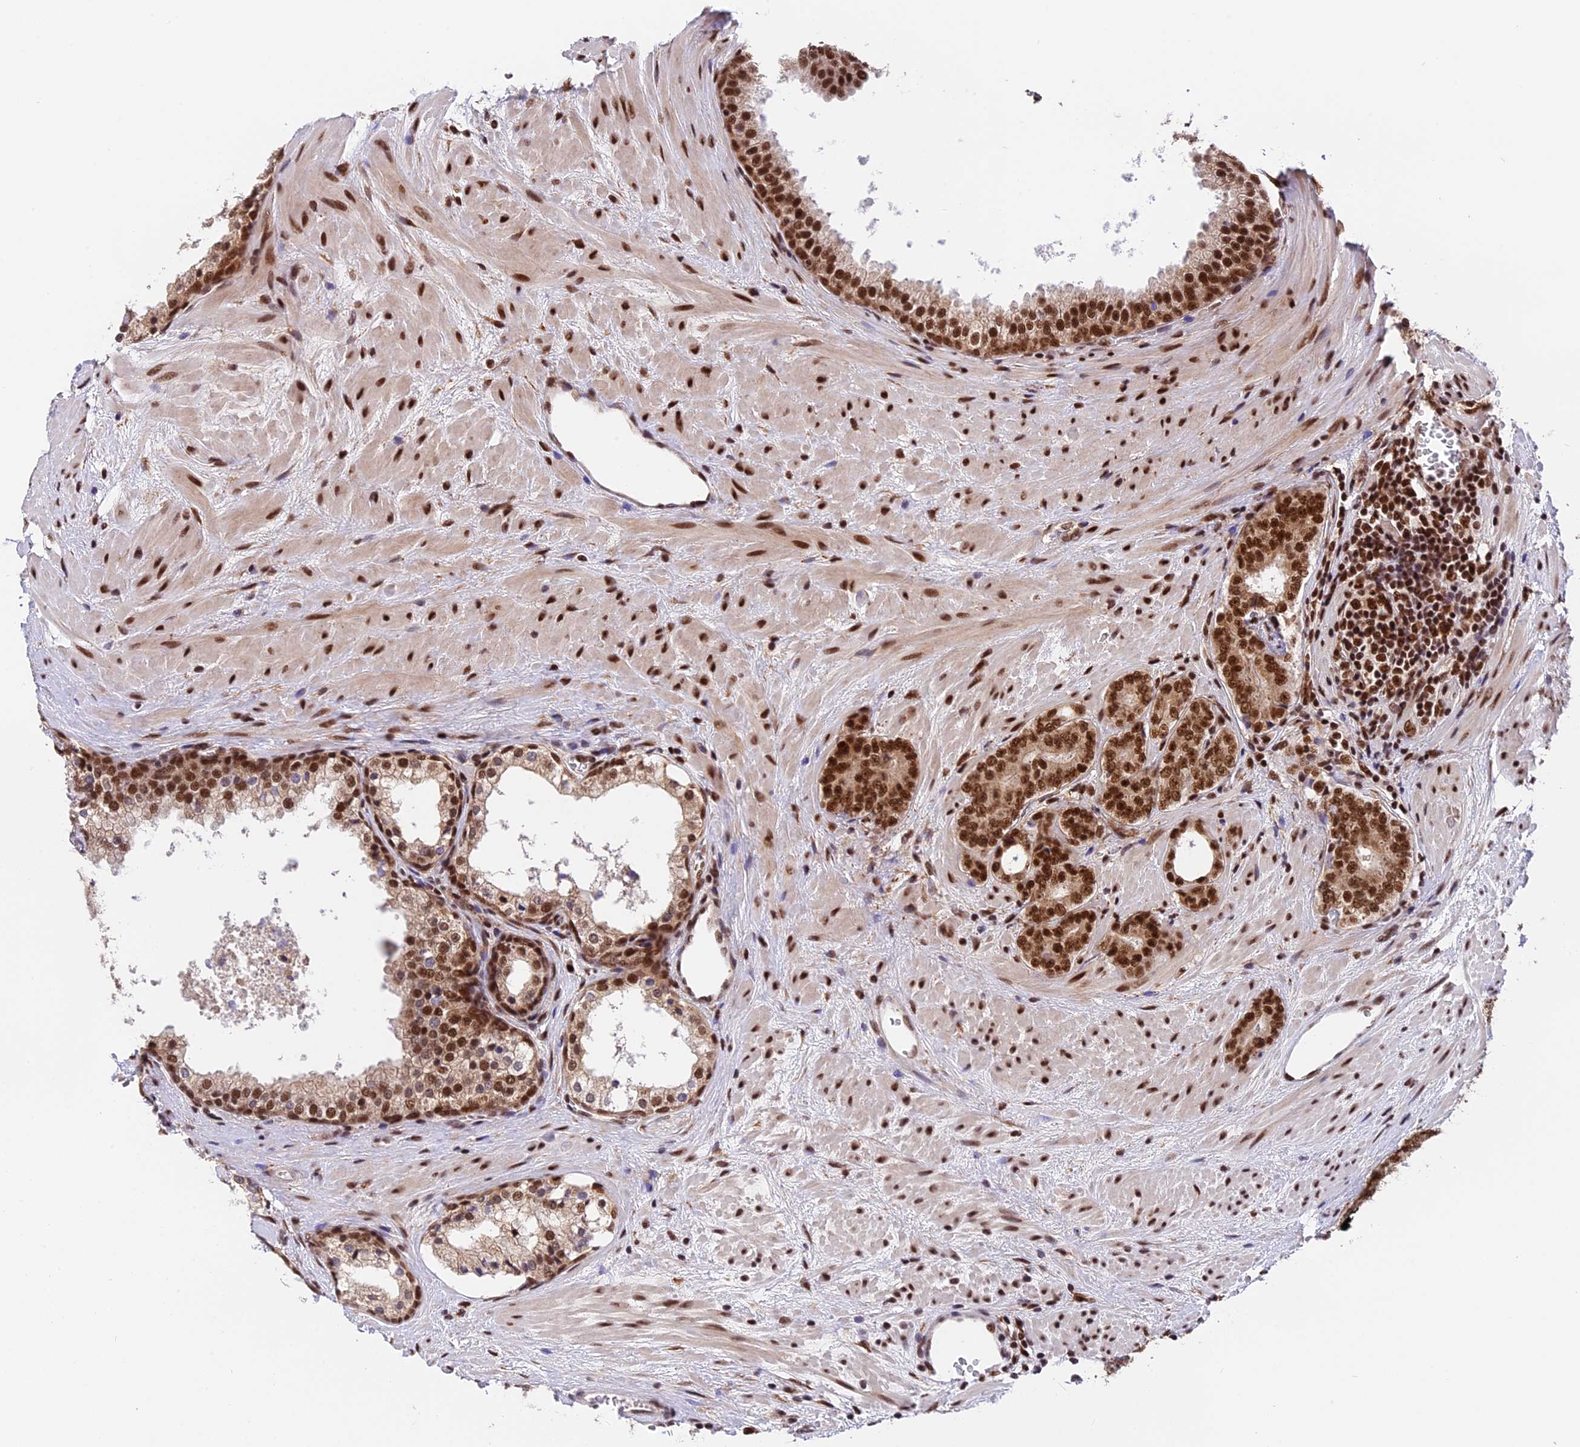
{"staining": {"intensity": "strong", "quantity": ">75%", "location": "nuclear"}, "tissue": "prostate cancer", "cell_type": "Tumor cells", "image_type": "cancer", "snomed": [{"axis": "morphology", "description": "Adenocarcinoma, High grade"}, {"axis": "topography", "description": "Prostate"}], "caption": "The histopathology image demonstrates staining of prostate cancer, revealing strong nuclear protein staining (brown color) within tumor cells. The protein of interest is stained brown, and the nuclei are stained in blue (DAB IHC with brightfield microscopy, high magnification).", "gene": "RAMAC", "patient": {"sex": "male", "age": 56}}